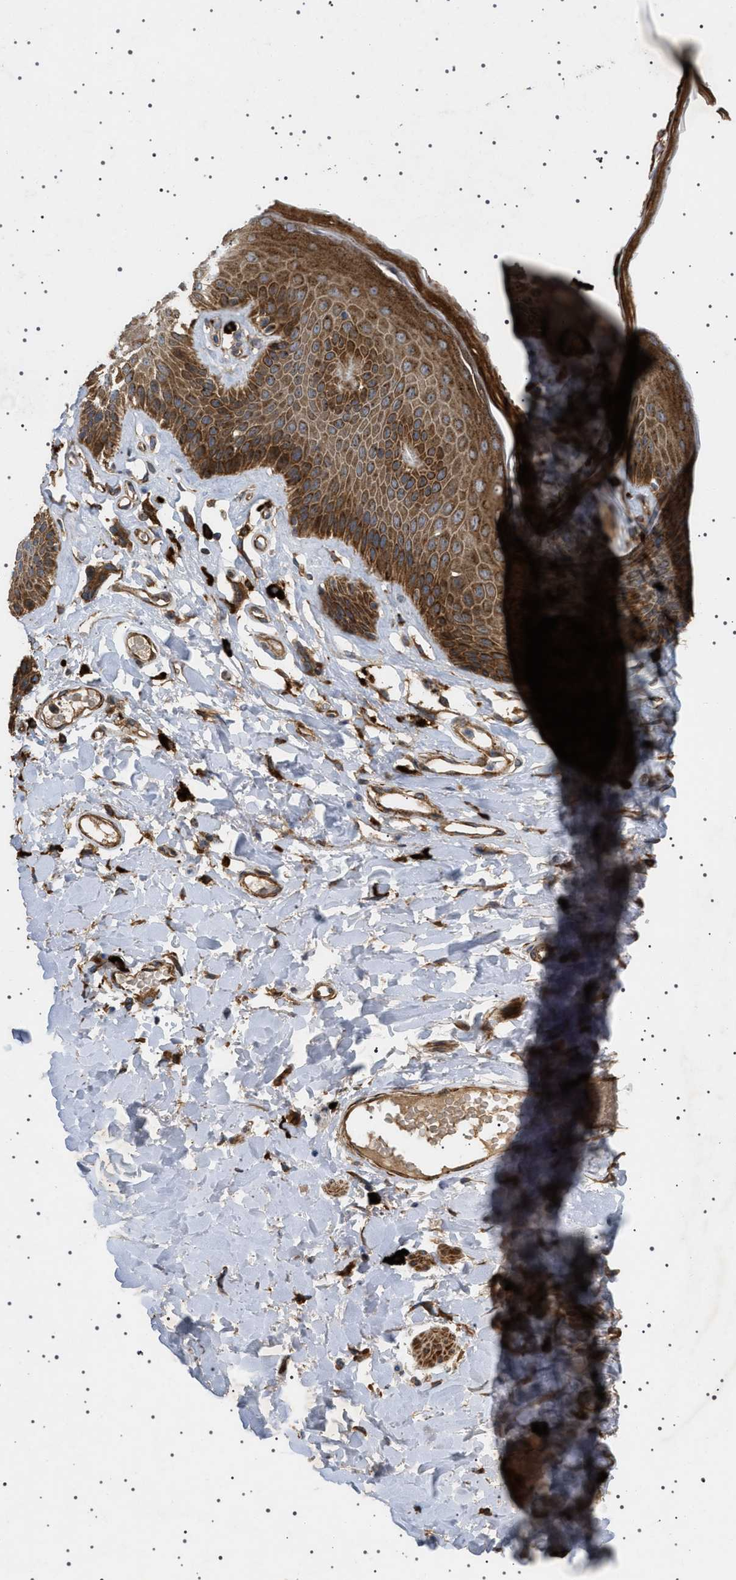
{"staining": {"intensity": "strong", "quantity": ">75%", "location": "cytoplasmic/membranous"}, "tissue": "skin", "cell_type": "Epidermal cells", "image_type": "normal", "snomed": [{"axis": "morphology", "description": "Normal tissue, NOS"}, {"axis": "topography", "description": "Vulva"}], "caption": "The photomicrograph exhibits a brown stain indicating the presence of a protein in the cytoplasmic/membranous of epidermal cells in skin.", "gene": "CCDC186", "patient": {"sex": "female", "age": 73}}